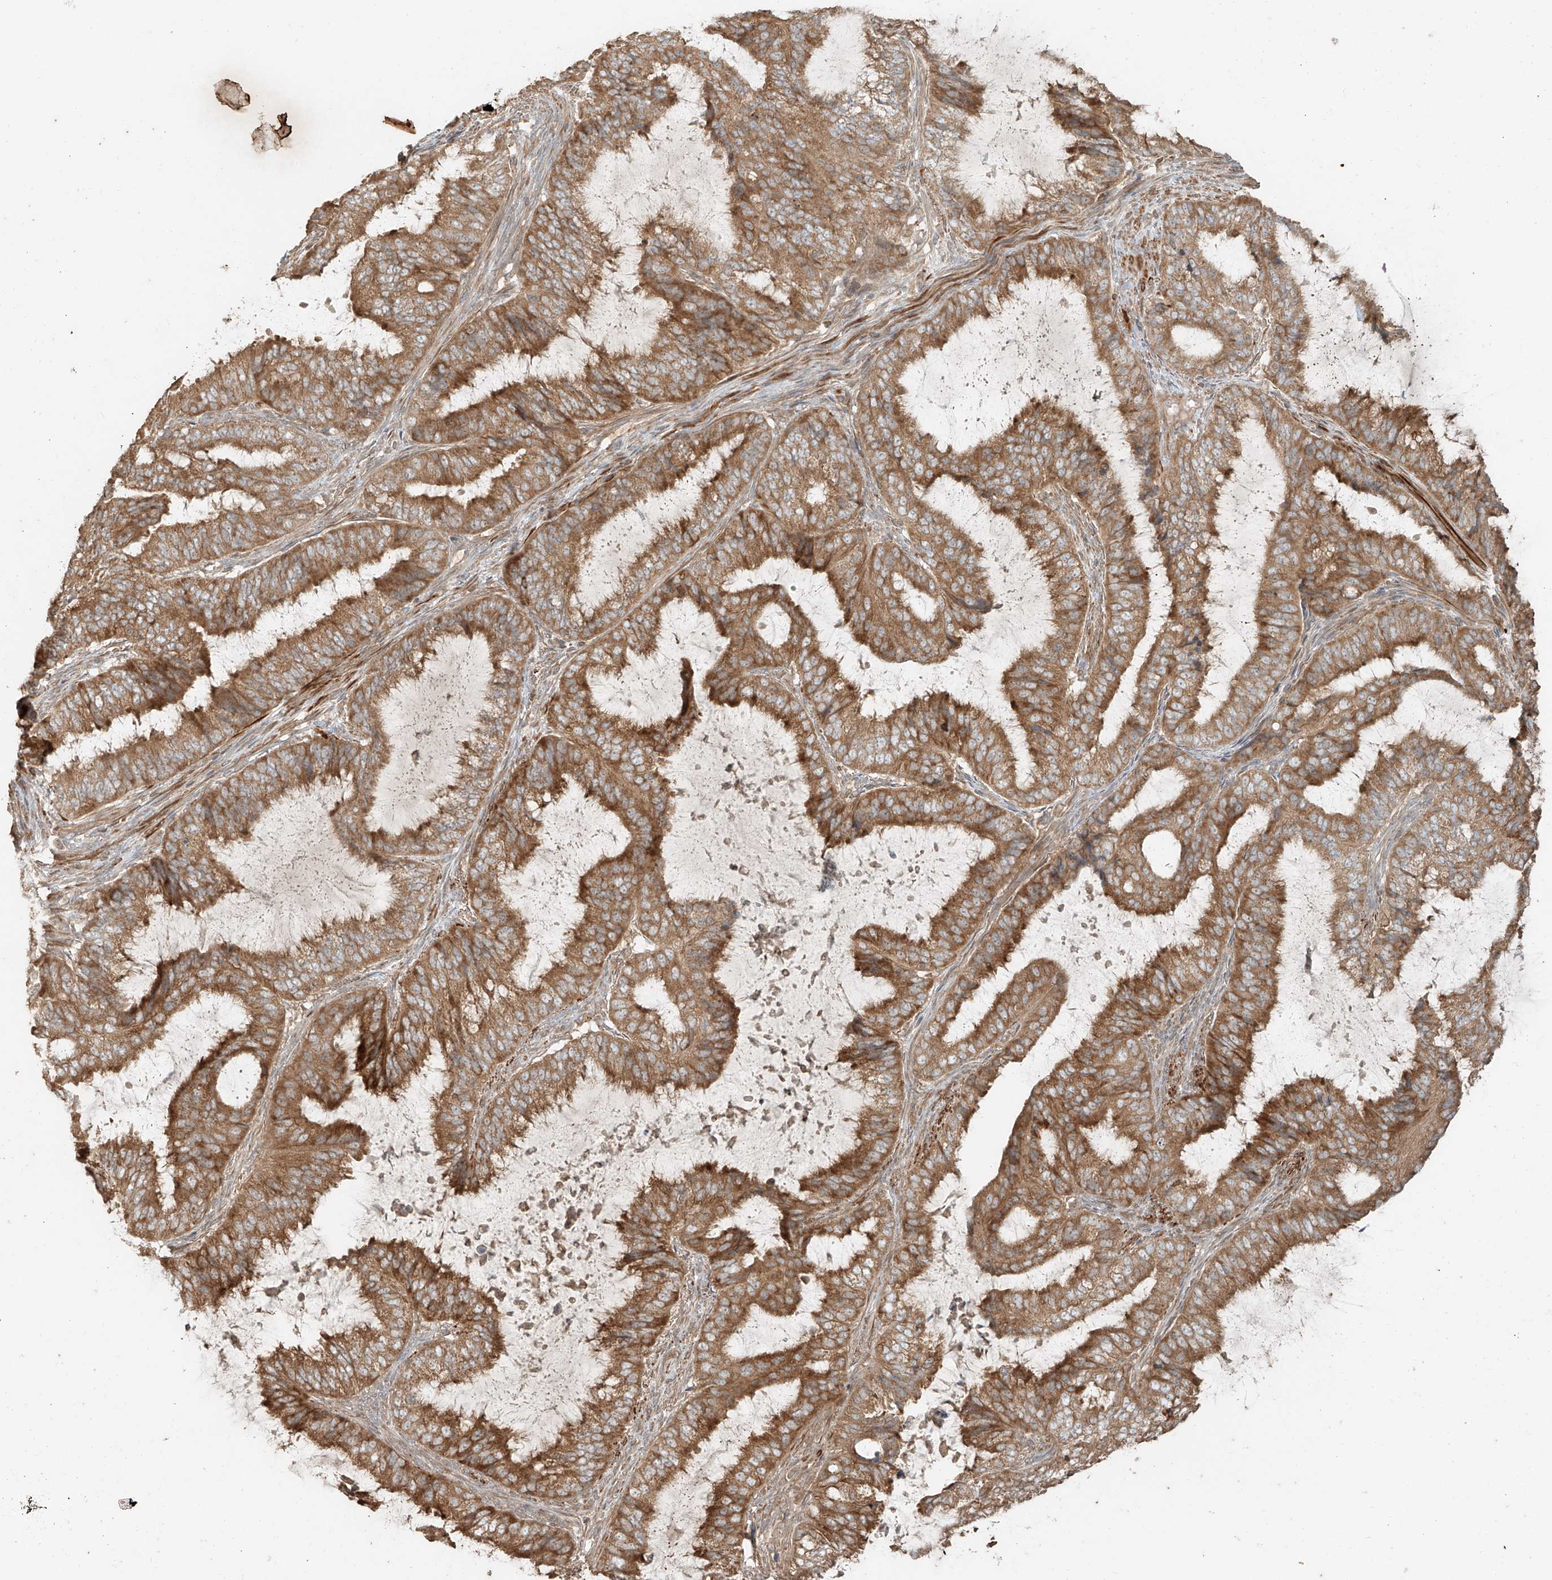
{"staining": {"intensity": "moderate", "quantity": ">75%", "location": "cytoplasmic/membranous"}, "tissue": "endometrial cancer", "cell_type": "Tumor cells", "image_type": "cancer", "snomed": [{"axis": "morphology", "description": "Adenocarcinoma, NOS"}, {"axis": "topography", "description": "Endometrium"}], "caption": "A micrograph showing moderate cytoplasmic/membranous staining in about >75% of tumor cells in adenocarcinoma (endometrial), as visualized by brown immunohistochemical staining.", "gene": "ANKZF1", "patient": {"sex": "female", "age": 81}}